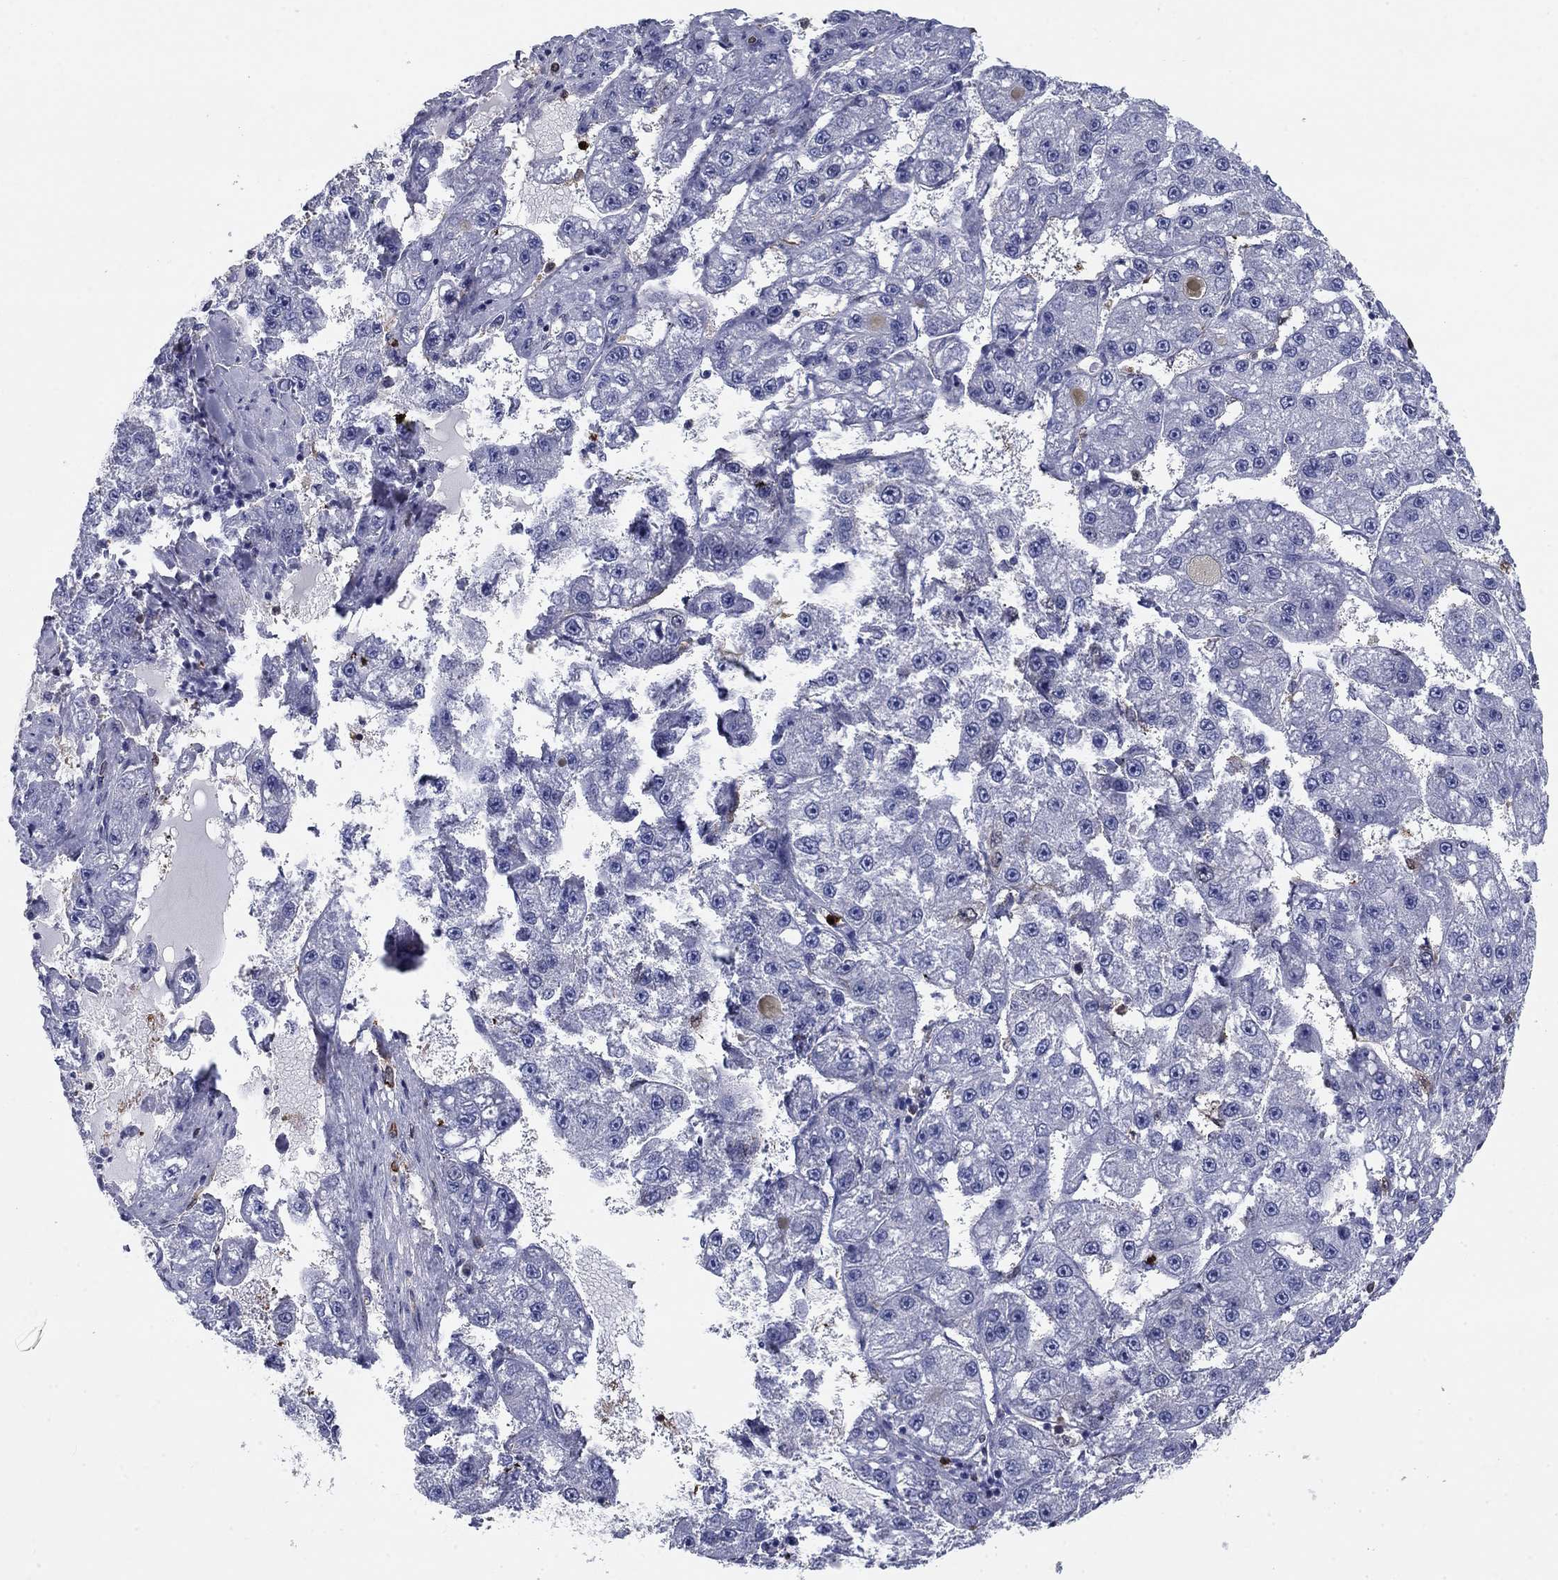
{"staining": {"intensity": "negative", "quantity": "none", "location": "none"}, "tissue": "liver cancer", "cell_type": "Tumor cells", "image_type": "cancer", "snomed": [{"axis": "morphology", "description": "Carcinoma, Hepatocellular, NOS"}, {"axis": "topography", "description": "Liver"}], "caption": "An IHC image of liver cancer (hepatocellular carcinoma) is shown. There is no staining in tumor cells of liver cancer (hepatocellular carcinoma). (DAB (3,3'-diaminobenzidine) immunohistochemistry, high magnification).", "gene": "STMN1", "patient": {"sex": "female", "age": 65}}